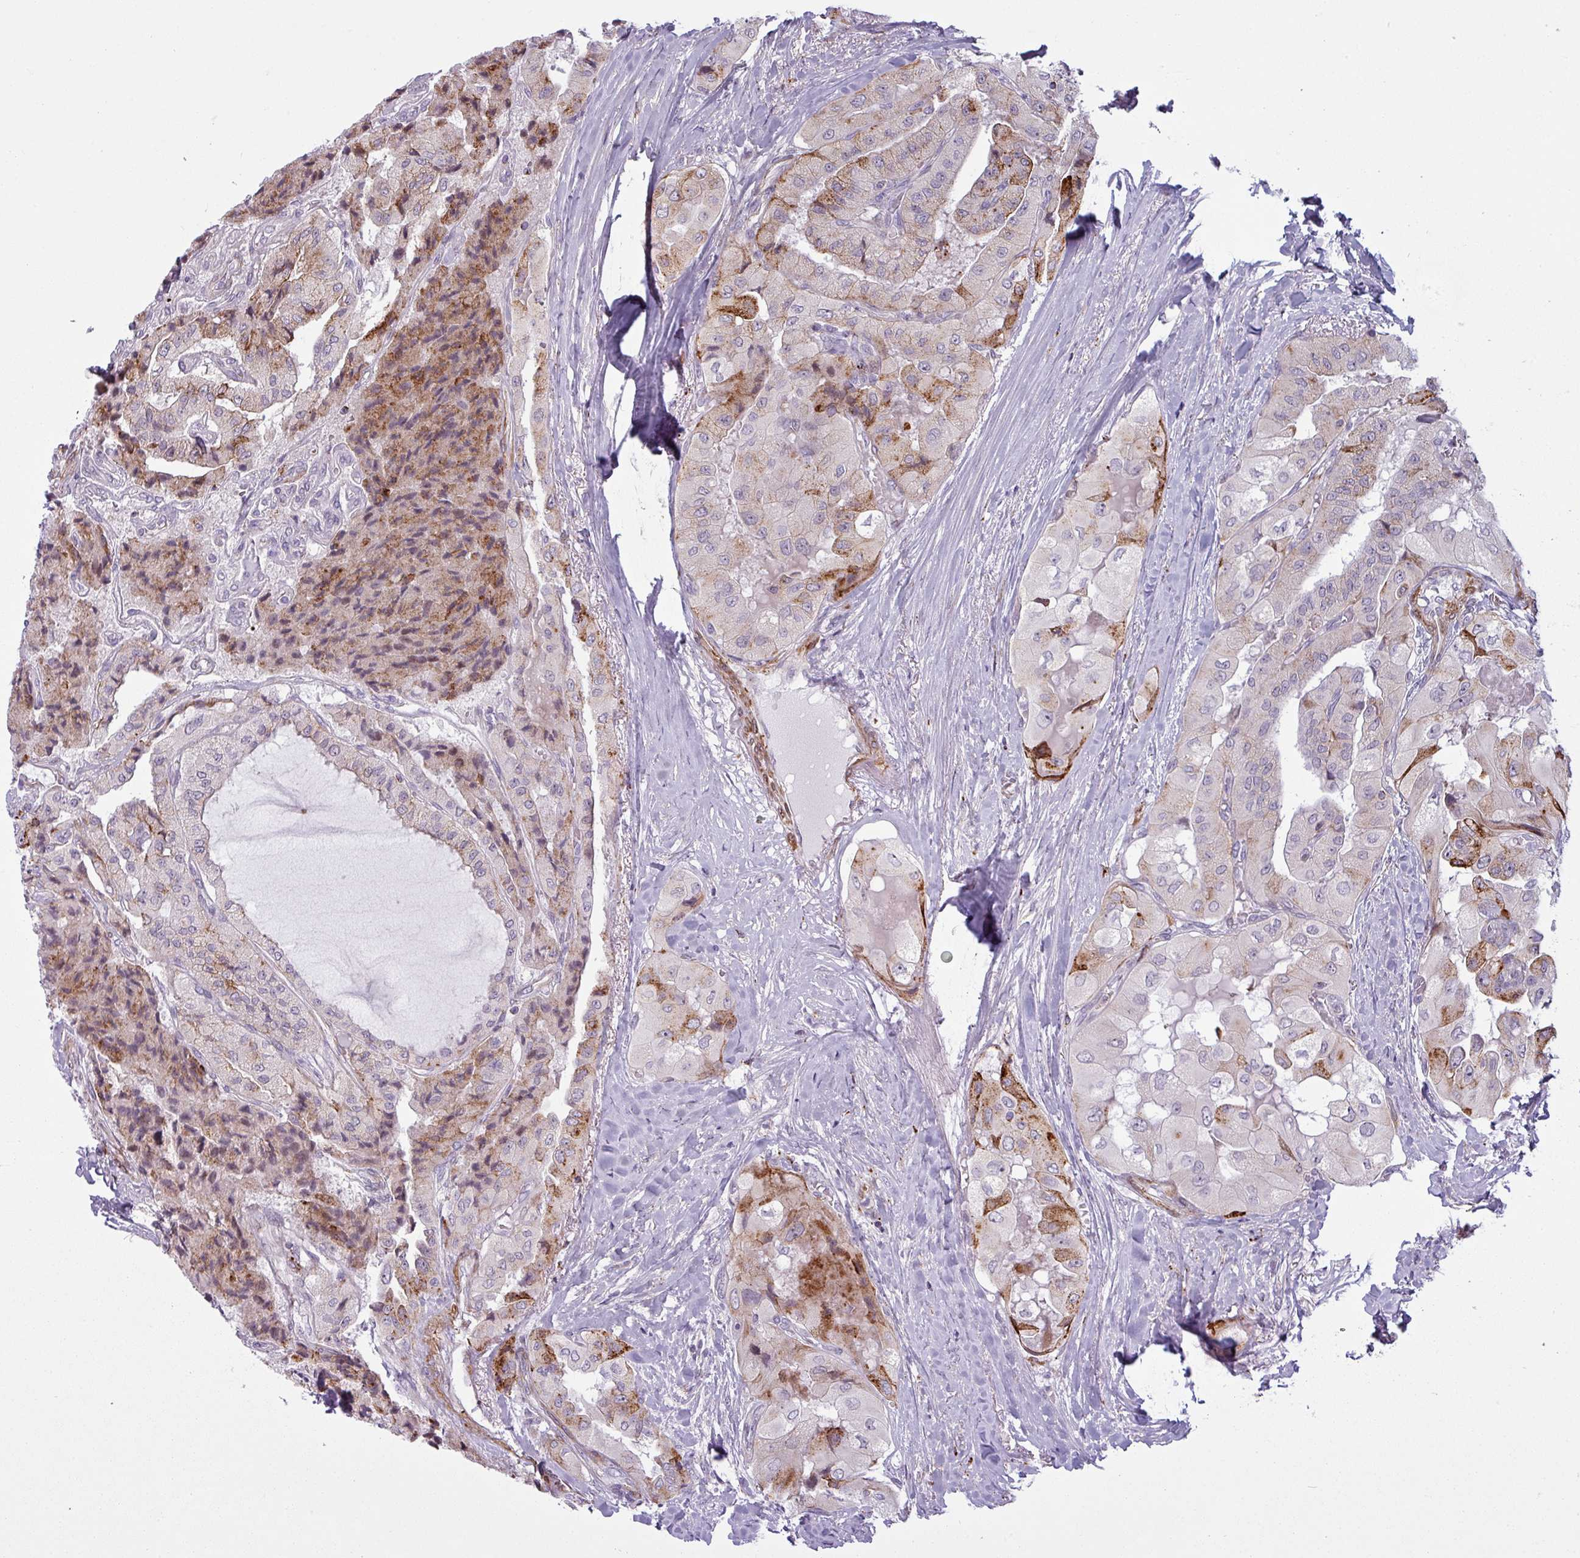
{"staining": {"intensity": "moderate", "quantity": "25%-75%", "location": "cytoplasmic/membranous"}, "tissue": "thyroid cancer", "cell_type": "Tumor cells", "image_type": "cancer", "snomed": [{"axis": "morphology", "description": "Normal tissue, NOS"}, {"axis": "morphology", "description": "Papillary adenocarcinoma, NOS"}, {"axis": "topography", "description": "Thyroid gland"}], "caption": "There is medium levels of moderate cytoplasmic/membranous positivity in tumor cells of thyroid cancer, as demonstrated by immunohistochemical staining (brown color).", "gene": "MAP7D2", "patient": {"sex": "female", "age": 59}}